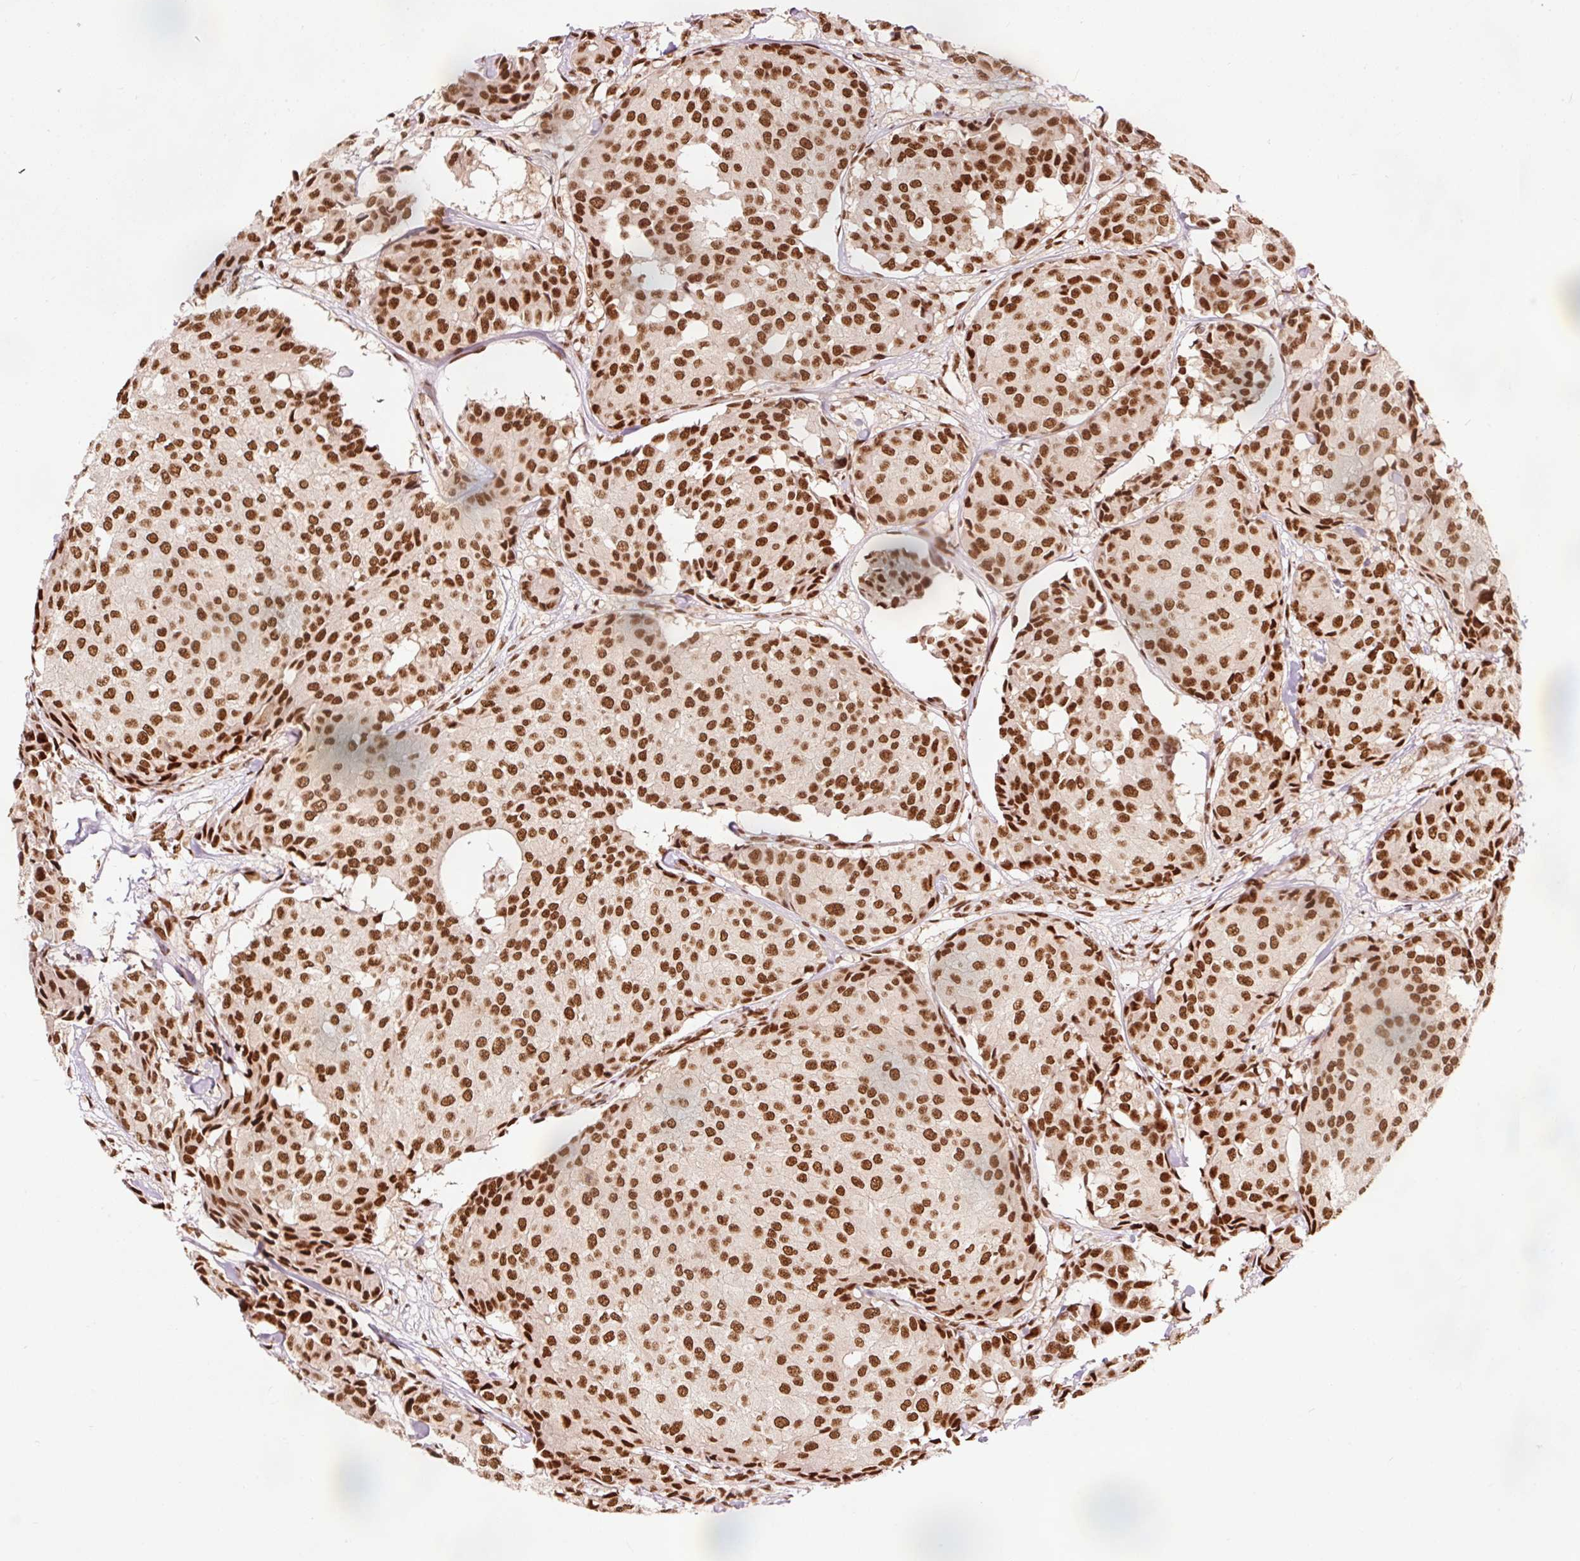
{"staining": {"intensity": "strong", "quantity": ">75%", "location": "nuclear"}, "tissue": "breast cancer", "cell_type": "Tumor cells", "image_type": "cancer", "snomed": [{"axis": "morphology", "description": "Duct carcinoma"}, {"axis": "topography", "description": "Breast"}], "caption": "High-magnification brightfield microscopy of breast cancer (invasive ductal carcinoma) stained with DAB (brown) and counterstained with hematoxylin (blue). tumor cells exhibit strong nuclear positivity is seen in approximately>75% of cells. (Brightfield microscopy of DAB IHC at high magnification).", "gene": "ZBTB44", "patient": {"sex": "female", "age": 75}}